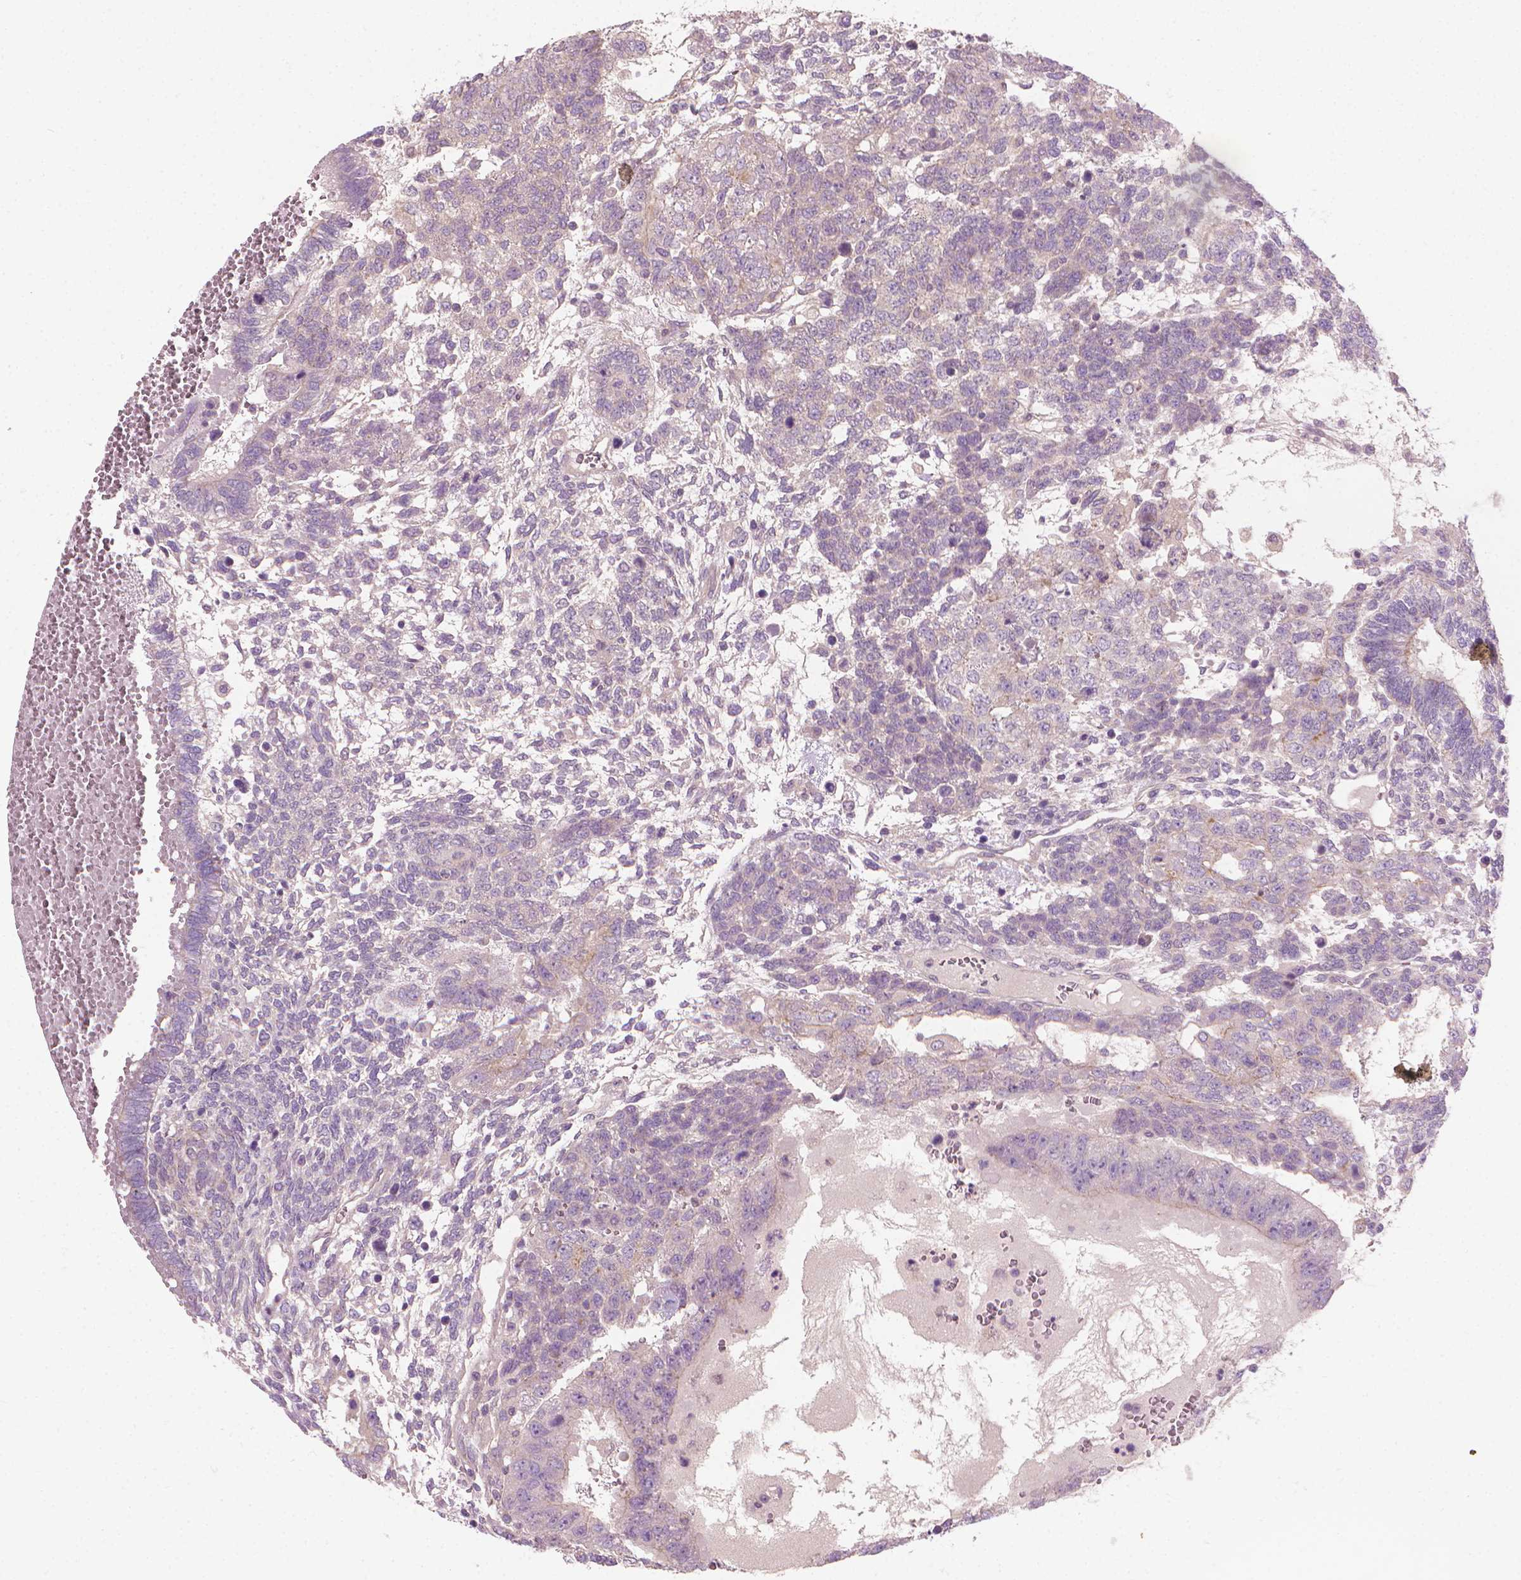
{"staining": {"intensity": "negative", "quantity": "none", "location": "none"}, "tissue": "testis cancer", "cell_type": "Tumor cells", "image_type": "cancer", "snomed": [{"axis": "morphology", "description": "Normal tissue, NOS"}, {"axis": "morphology", "description": "Carcinoma, Embryonal, NOS"}, {"axis": "topography", "description": "Testis"}, {"axis": "topography", "description": "Epididymis"}], "caption": "Micrograph shows no protein staining in tumor cells of testis cancer tissue.", "gene": "RIIAD1", "patient": {"sex": "male", "age": 23}}